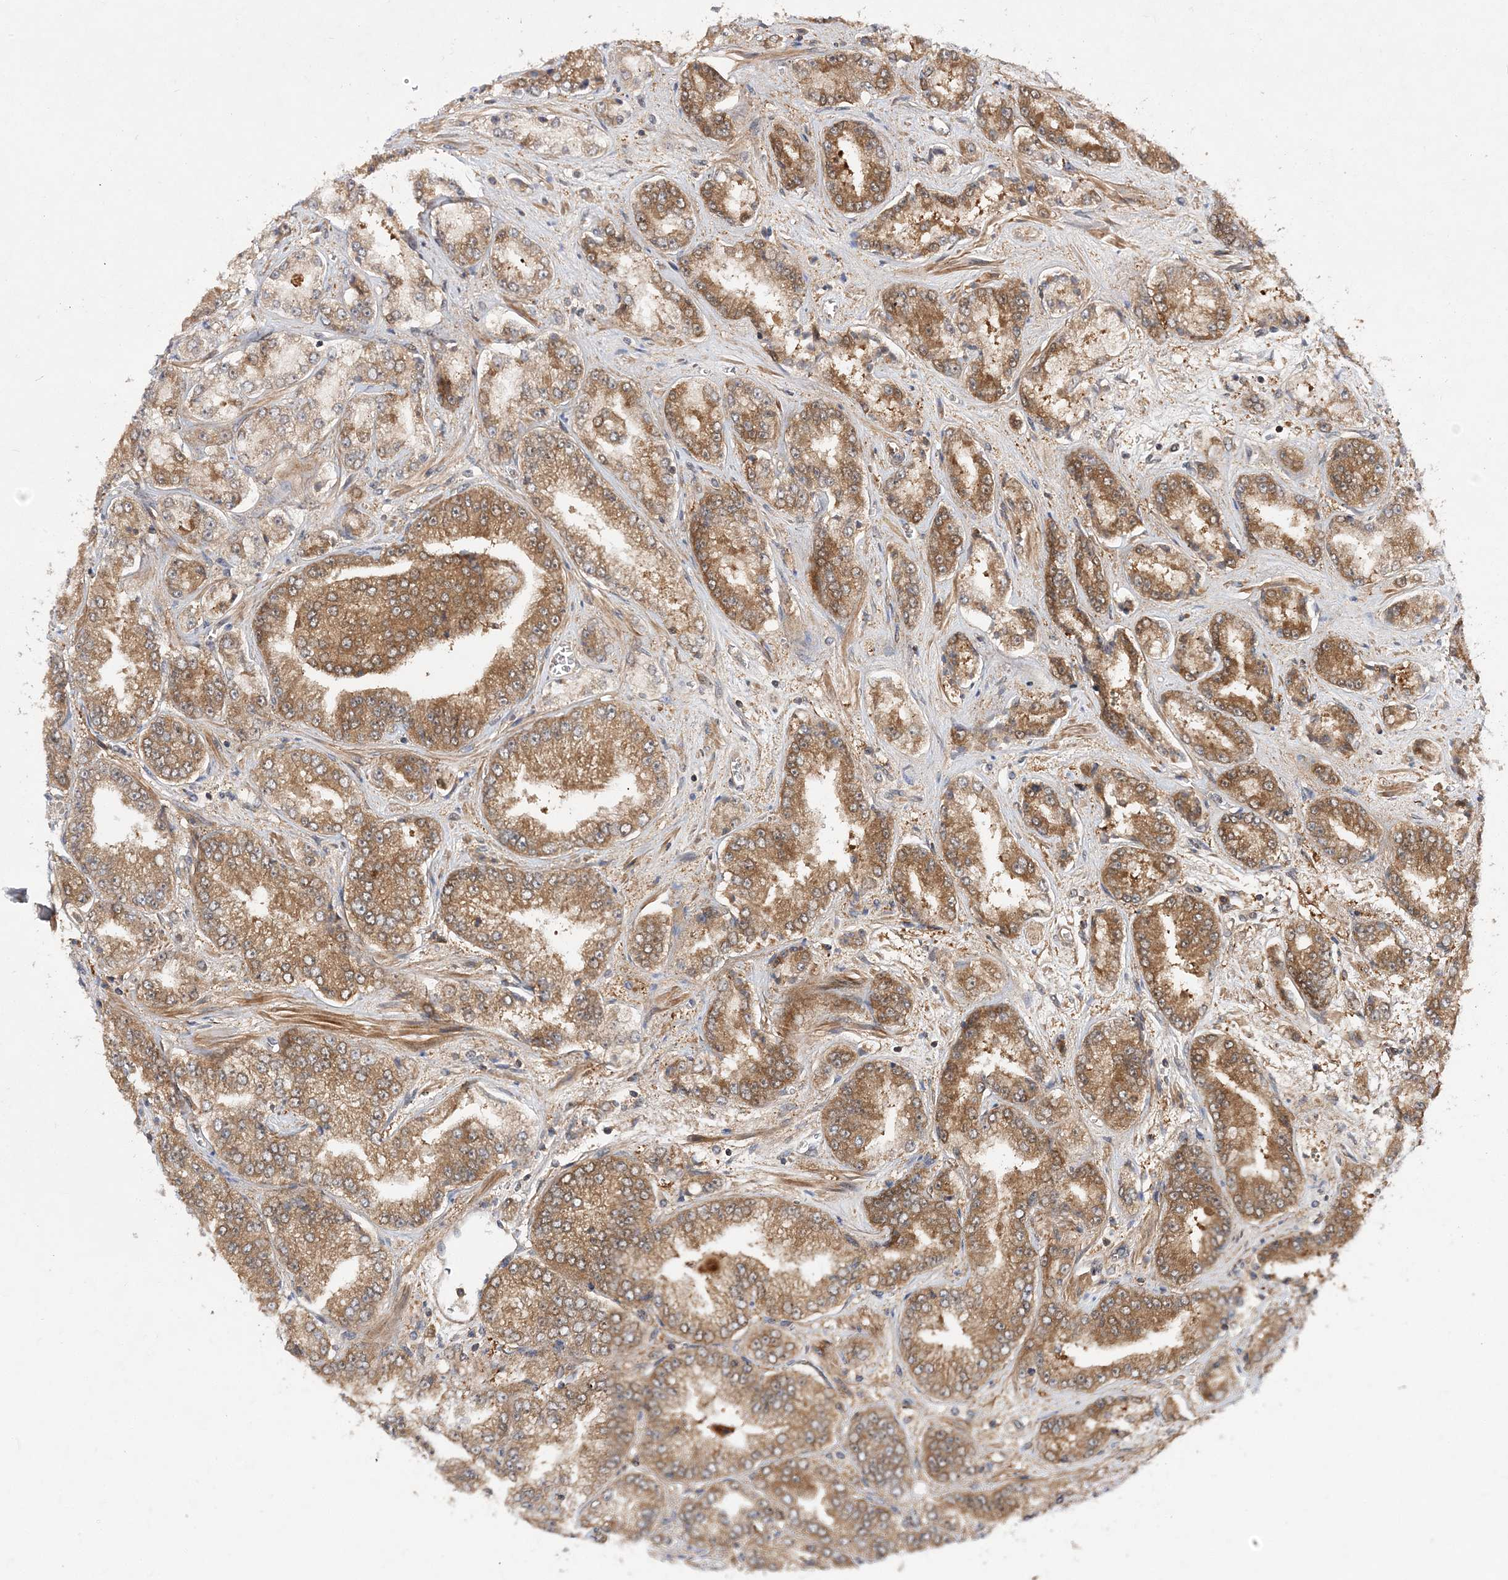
{"staining": {"intensity": "moderate", "quantity": ">75%", "location": "cytoplasmic/membranous"}, "tissue": "prostate cancer", "cell_type": "Tumor cells", "image_type": "cancer", "snomed": [{"axis": "morphology", "description": "Adenocarcinoma, High grade"}, {"axis": "topography", "description": "Prostate"}], "caption": "Moderate cytoplasmic/membranous positivity for a protein is seen in approximately >75% of tumor cells of prostate cancer using immunohistochemistry.", "gene": "TMEM9B", "patient": {"sex": "male", "age": 71}}